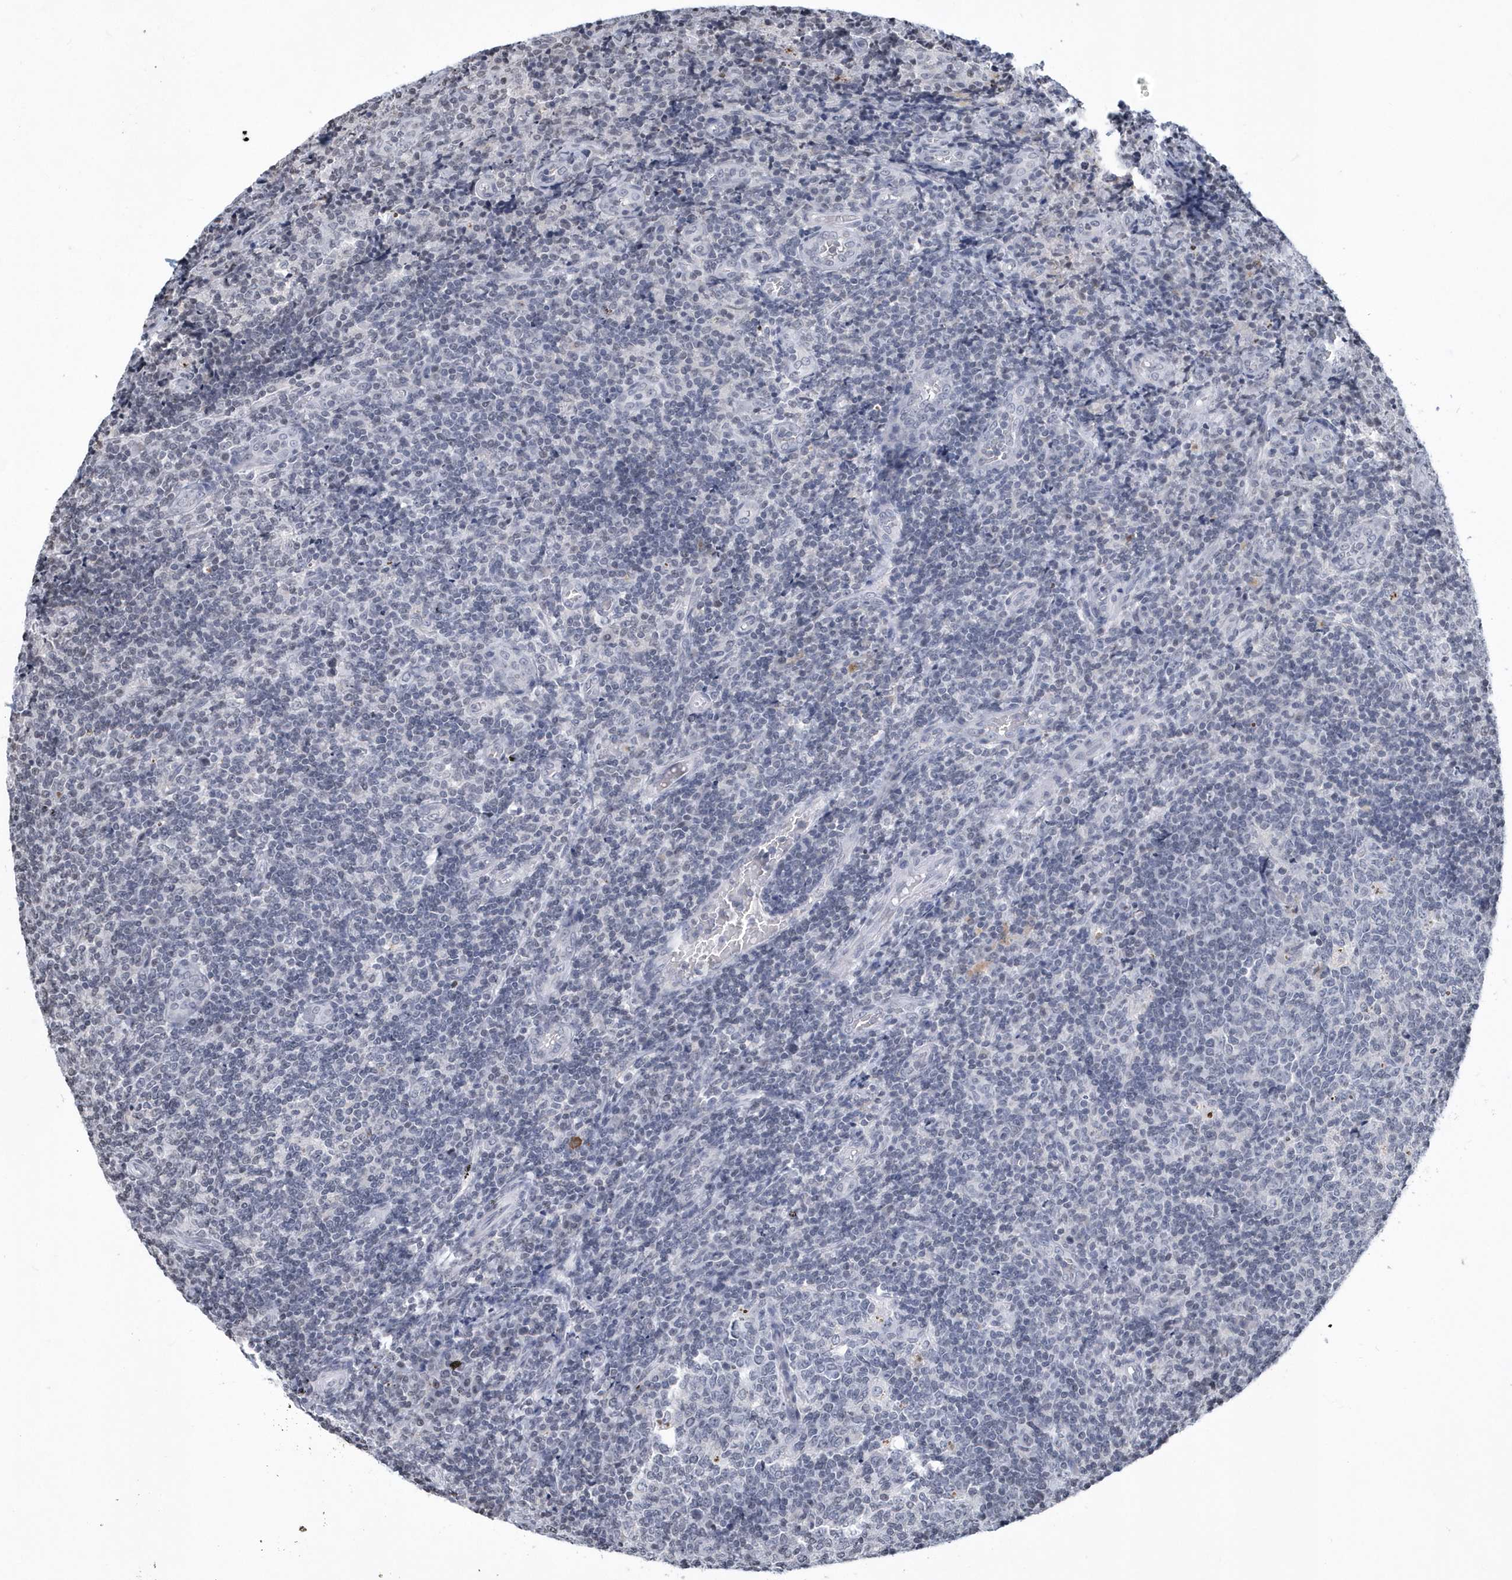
{"staining": {"intensity": "negative", "quantity": "none", "location": "none"}, "tissue": "tonsil", "cell_type": "Germinal center cells", "image_type": "normal", "snomed": [{"axis": "morphology", "description": "Normal tissue, NOS"}, {"axis": "topography", "description": "Tonsil"}], "caption": "Unremarkable tonsil was stained to show a protein in brown. There is no significant staining in germinal center cells. The staining is performed using DAB brown chromogen with nuclei counter-stained in using hematoxylin.", "gene": "VWA5B2", "patient": {"sex": "female", "age": 19}}